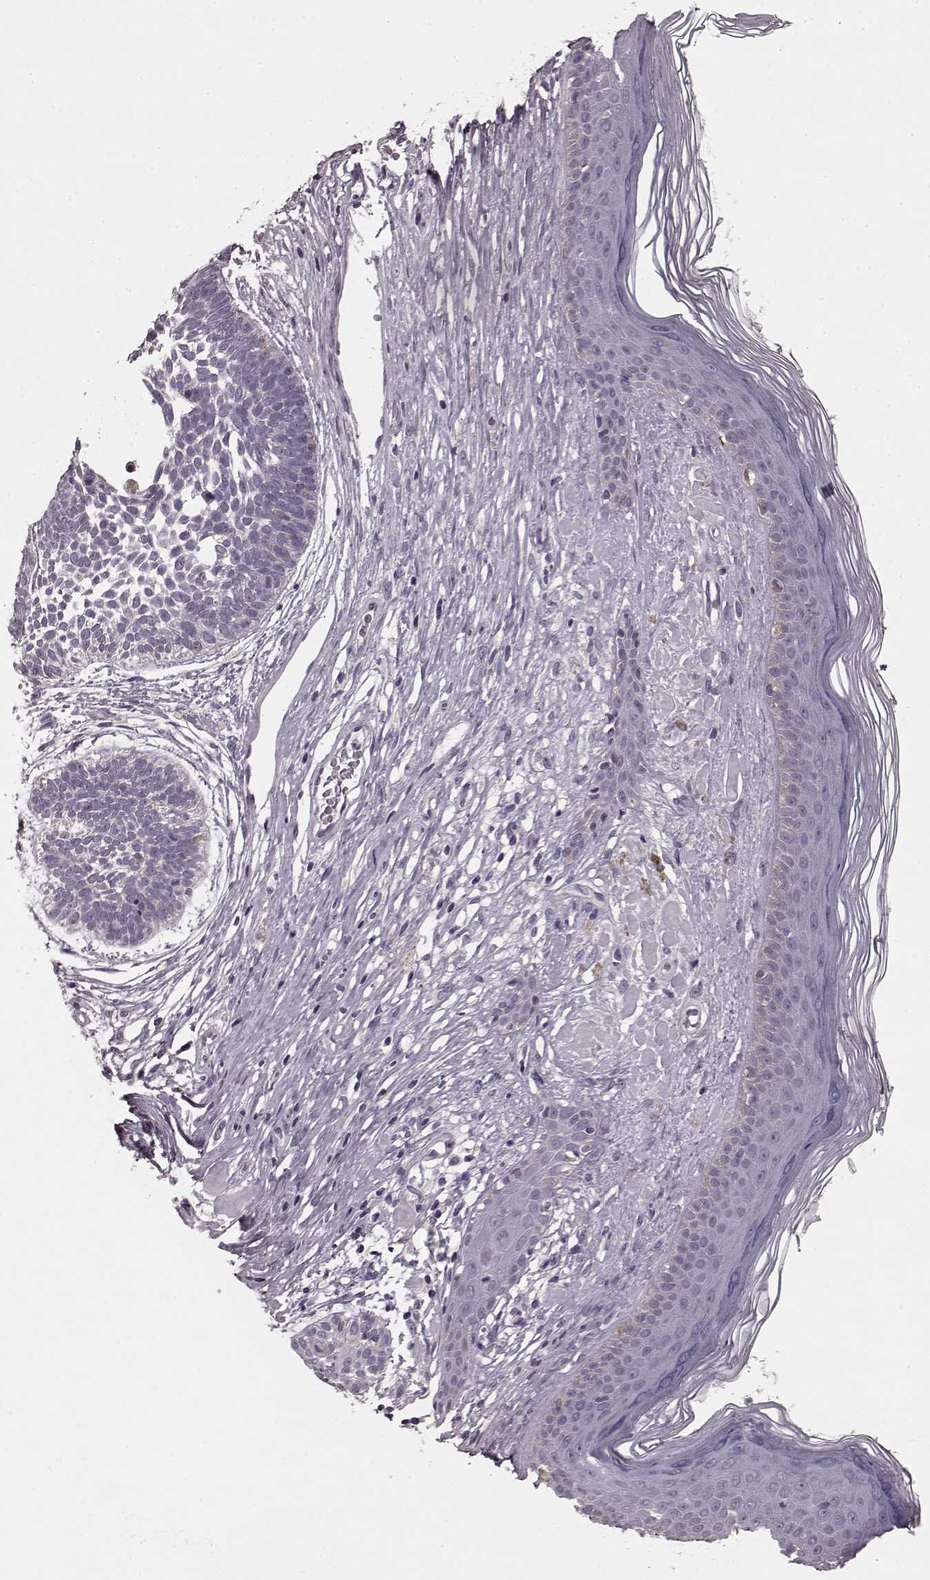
{"staining": {"intensity": "negative", "quantity": "none", "location": "none"}, "tissue": "skin cancer", "cell_type": "Tumor cells", "image_type": "cancer", "snomed": [{"axis": "morphology", "description": "Basal cell carcinoma"}, {"axis": "topography", "description": "Skin"}], "caption": "Human skin cancer stained for a protein using immunohistochemistry (IHC) exhibits no staining in tumor cells.", "gene": "PRKCE", "patient": {"sex": "male", "age": 85}}